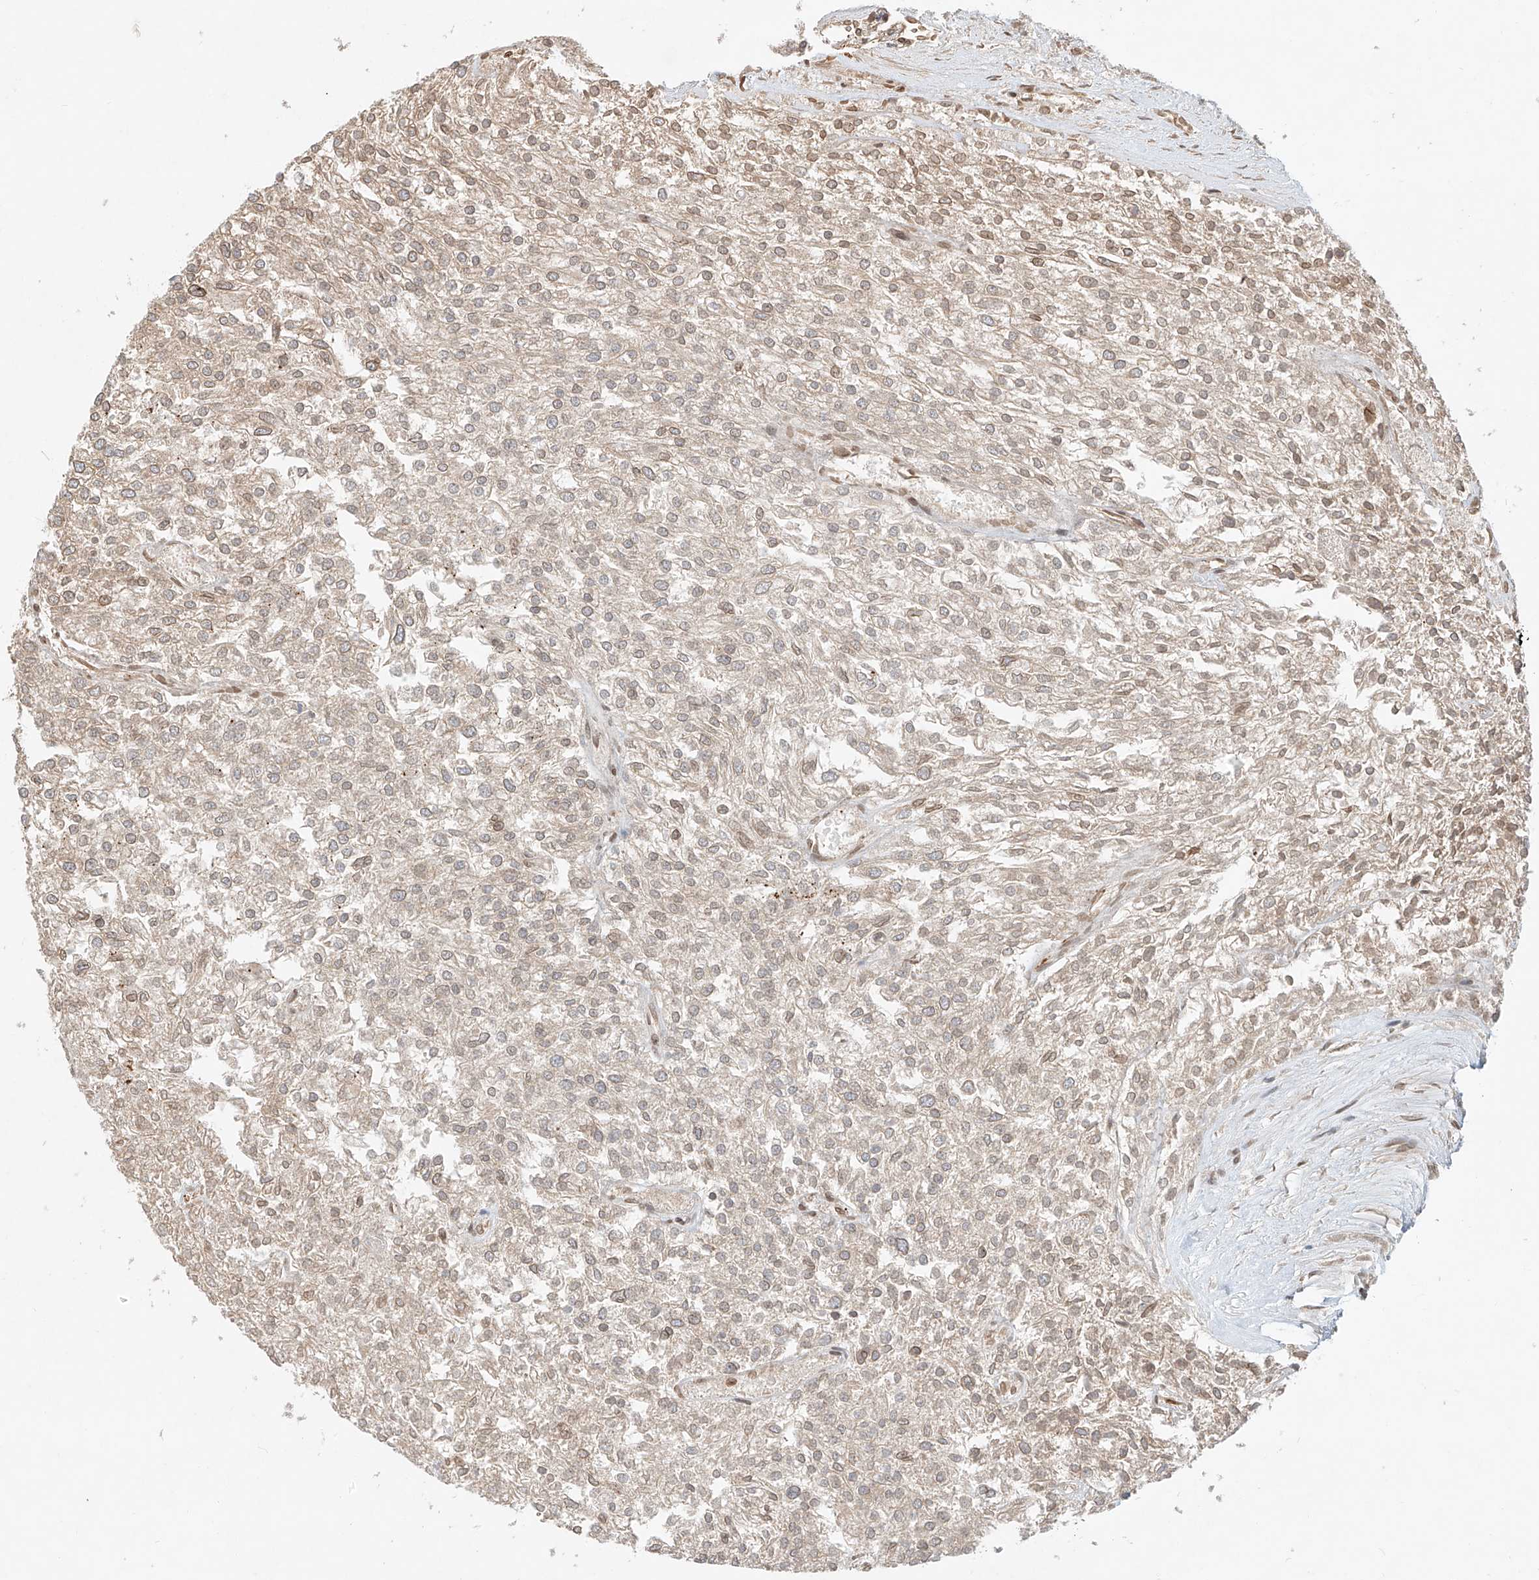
{"staining": {"intensity": "weak", "quantity": "<25%", "location": "nuclear"}, "tissue": "renal cancer", "cell_type": "Tumor cells", "image_type": "cancer", "snomed": [{"axis": "morphology", "description": "Adenocarcinoma, NOS"}, {"axis": "topography", "description": "Kidney"}], "caption": "Immunohistochemical staining of human renal cancer (adenocarcinoma) reveals no significant staining in tumor cells.", "gene": "SASH1", "patient": {"sex": "female", "age": 54}}